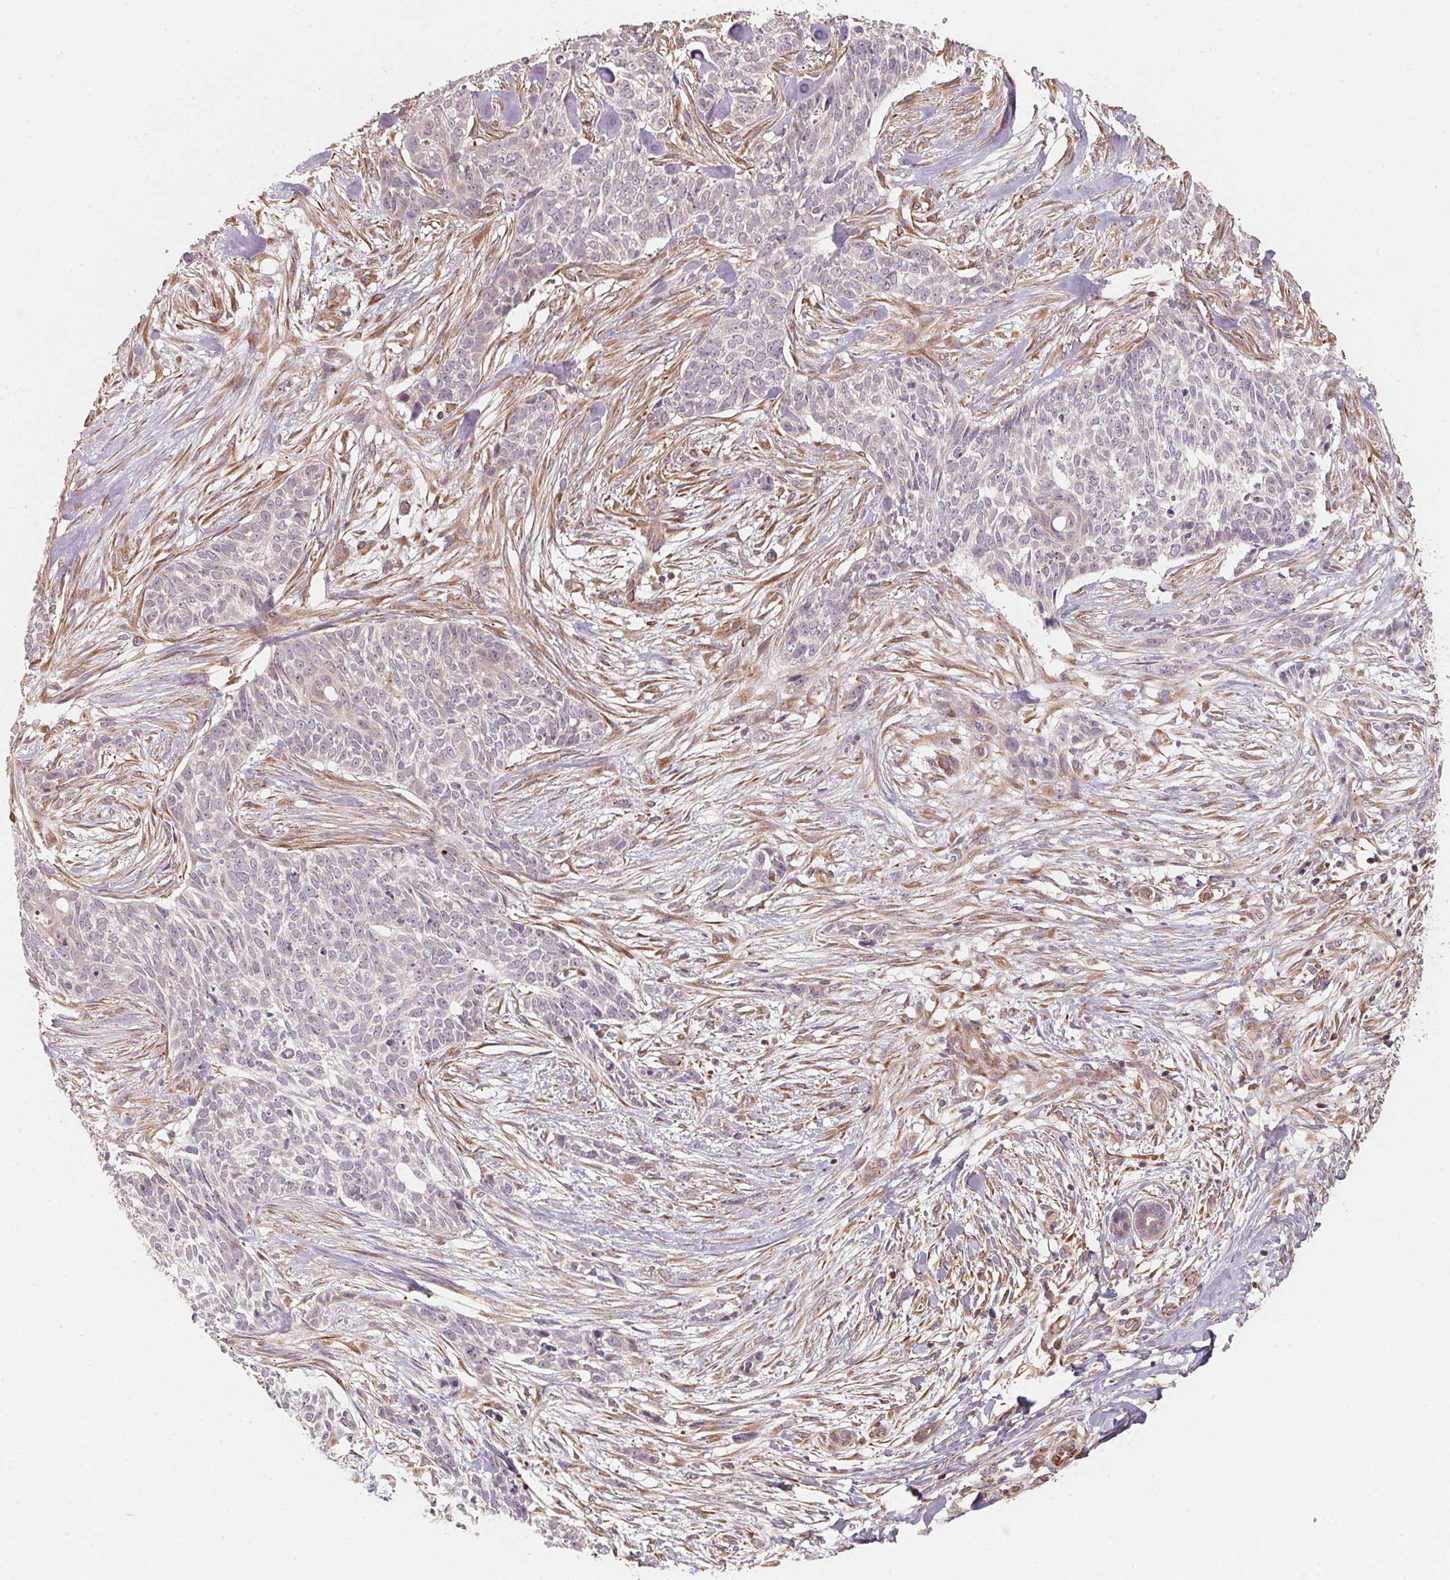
{"staining": {"intensity": "negative", "quantity": "none", "location": "none"}, "tissue": "skin cancer", "cell_type": "Tumor cells", "image_type": "cancer", "snomed": [{"axis": "morphology", "description": "Basal cell carcinoma"}, {"axis": "topography", "description": "Skin"}], "caption": "Immunohistochemical staining of basal cell carcinoma (skin) exhibits no significant positivity in tumor cells. Brightfield microscopy of IHC stained with DAB (brown) and hematoxylin (blue), captured at high magnification.", "gene": "TSPAN12", "patient": {"sex": "male", "age": 74}}